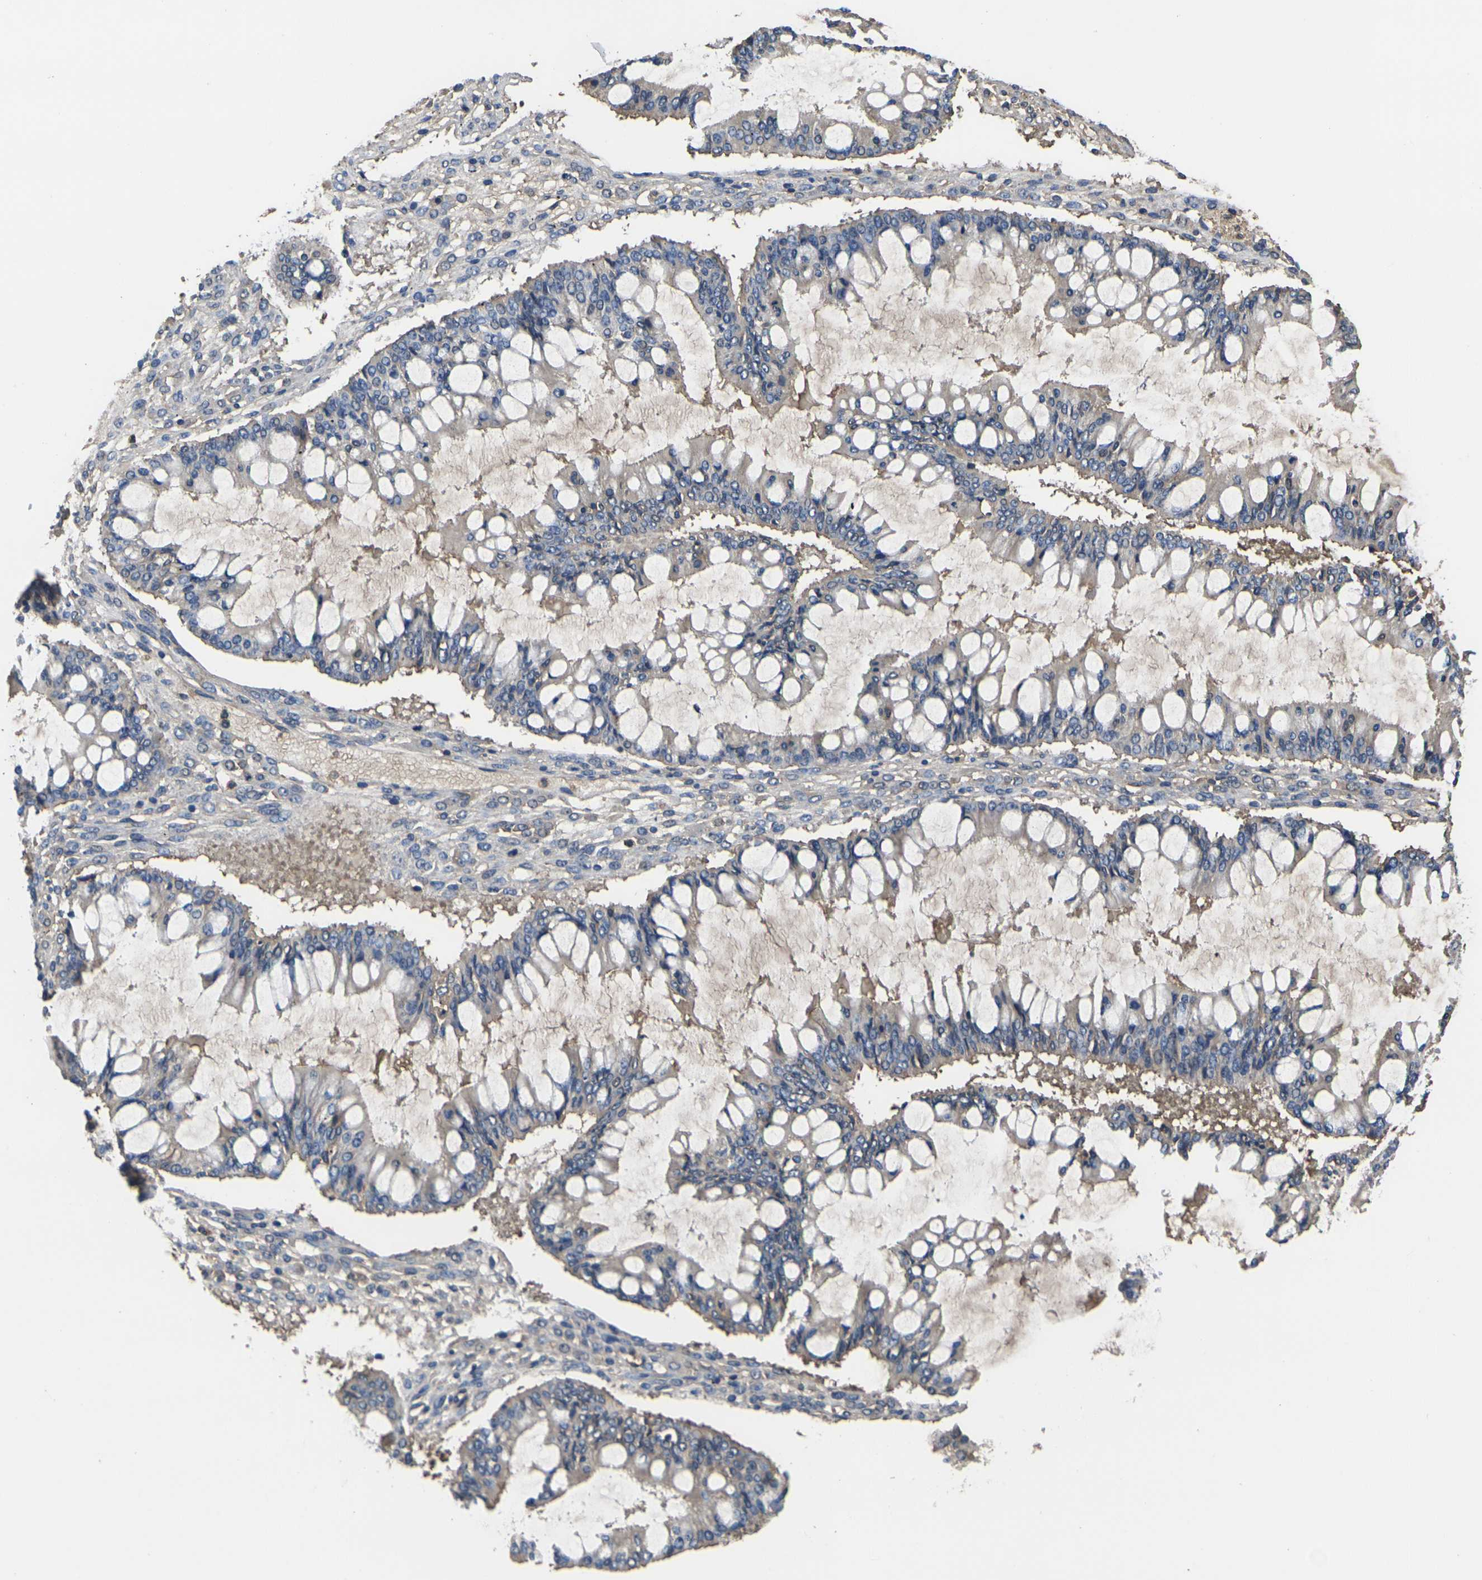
{"staining": {"intensity": "weak", "quantity": "<25%", "location": "cytoplasmic/membranous"}, "tissue": "ovarian cancer", "cell_type": "Tumor cells", "image_type": "cancer", "snomed": [{"axis": "morphology", "description": "Cystadenocarcinoma, mucinous, NOS"}, {"axis": "topography", "description": "Ovary"}], "caption": "High power microscopy micrograph of an IHC image of ovarian cancer, revealing no significant positivity in tumor cells.", "gene": "HSPG2", "patient": {"sex": "female", "age": 73}}